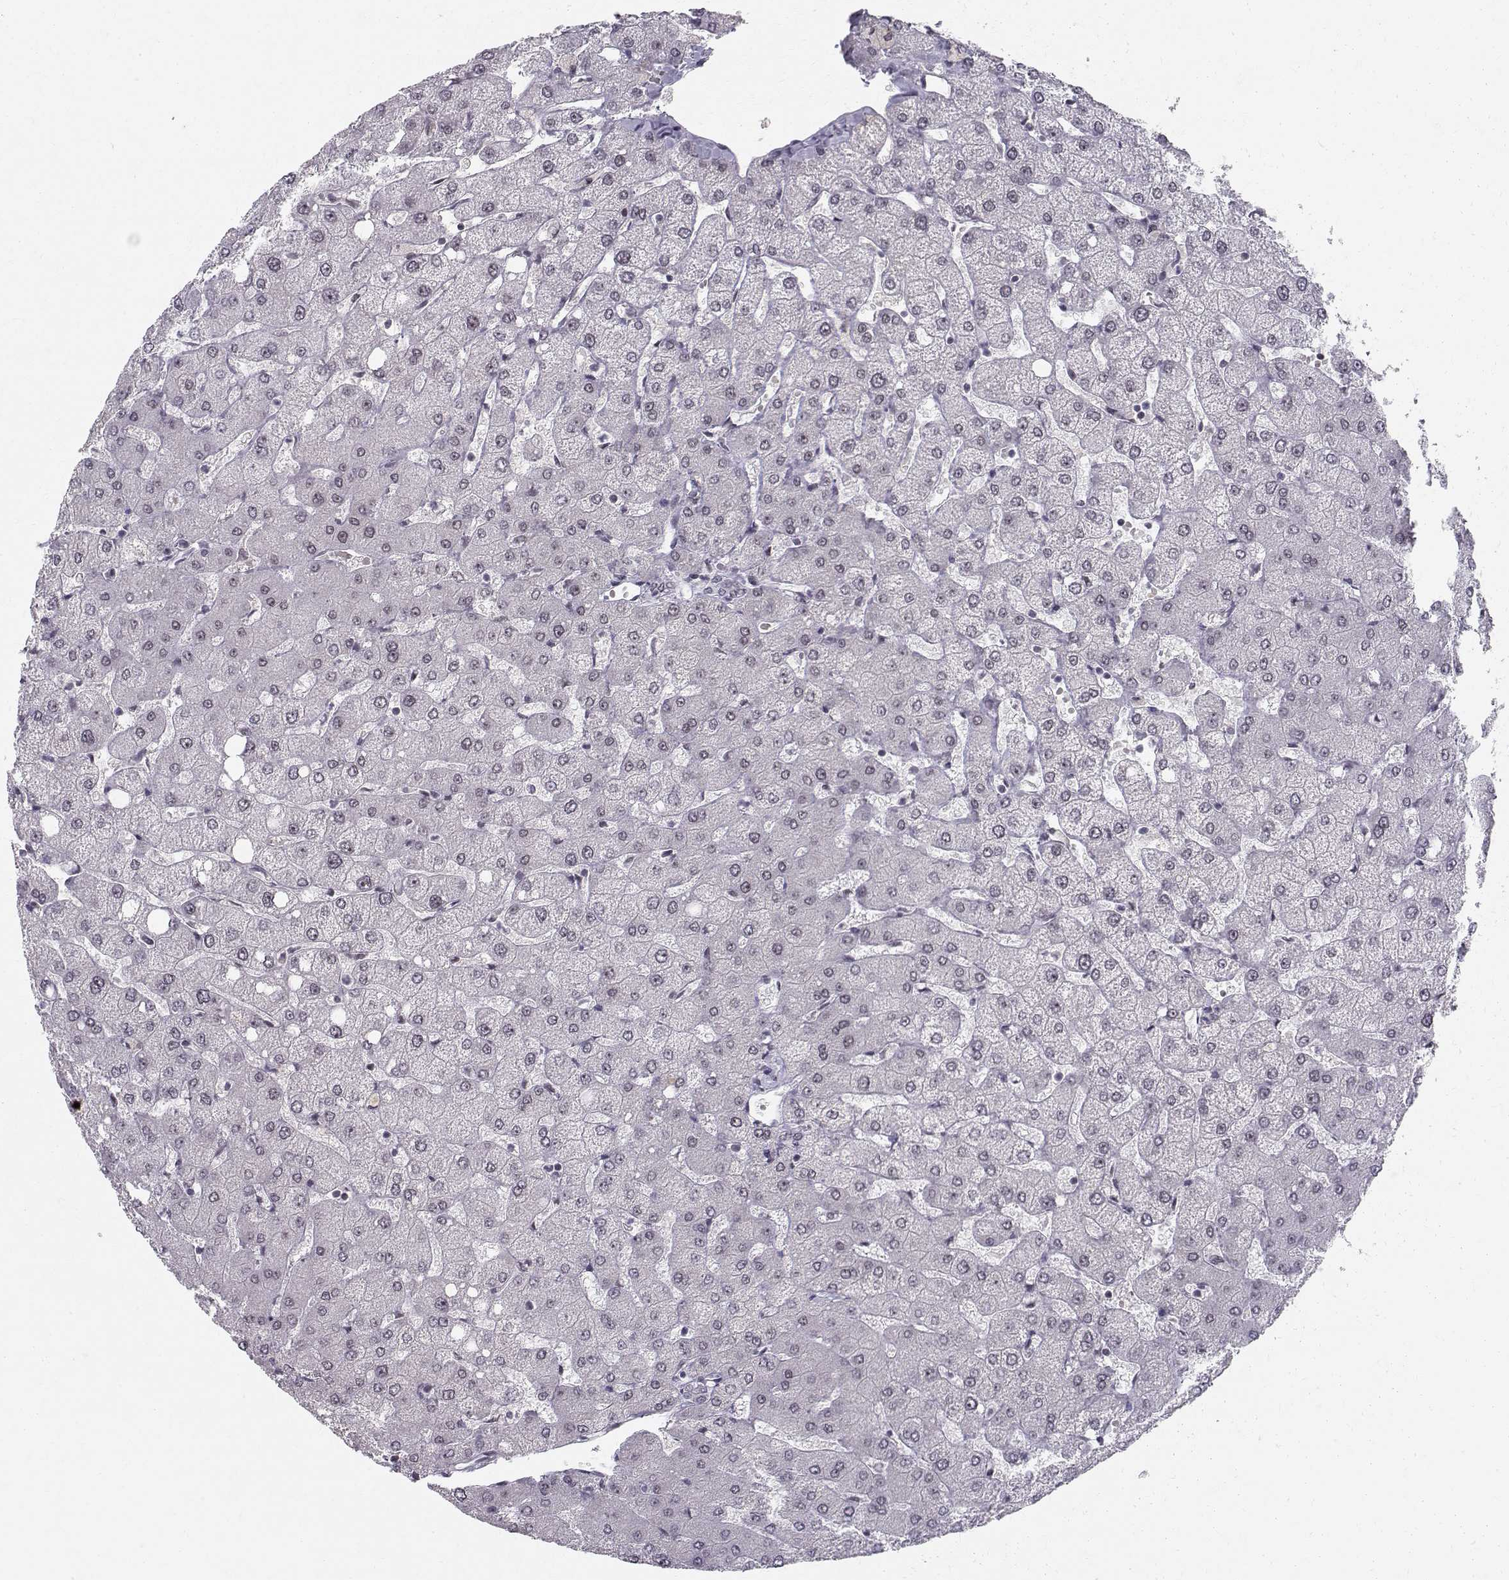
{"staining": {"intensity": "negative", "quantity": "none", "location": "none"}, "tissue": "liver", "cell_type": "Cholangiocytes", "image_type": "normal", "snomed": [{"axis": "morphology", "description": "Normal tissue, NOS"}, {"axis": "topography", "description": "Liver"}], "caption": "Cholangiocytes show no significant protein staining in unremarkable liver.", "gene": "RPP38", "patient": {"sex": "female", "age": 54}}